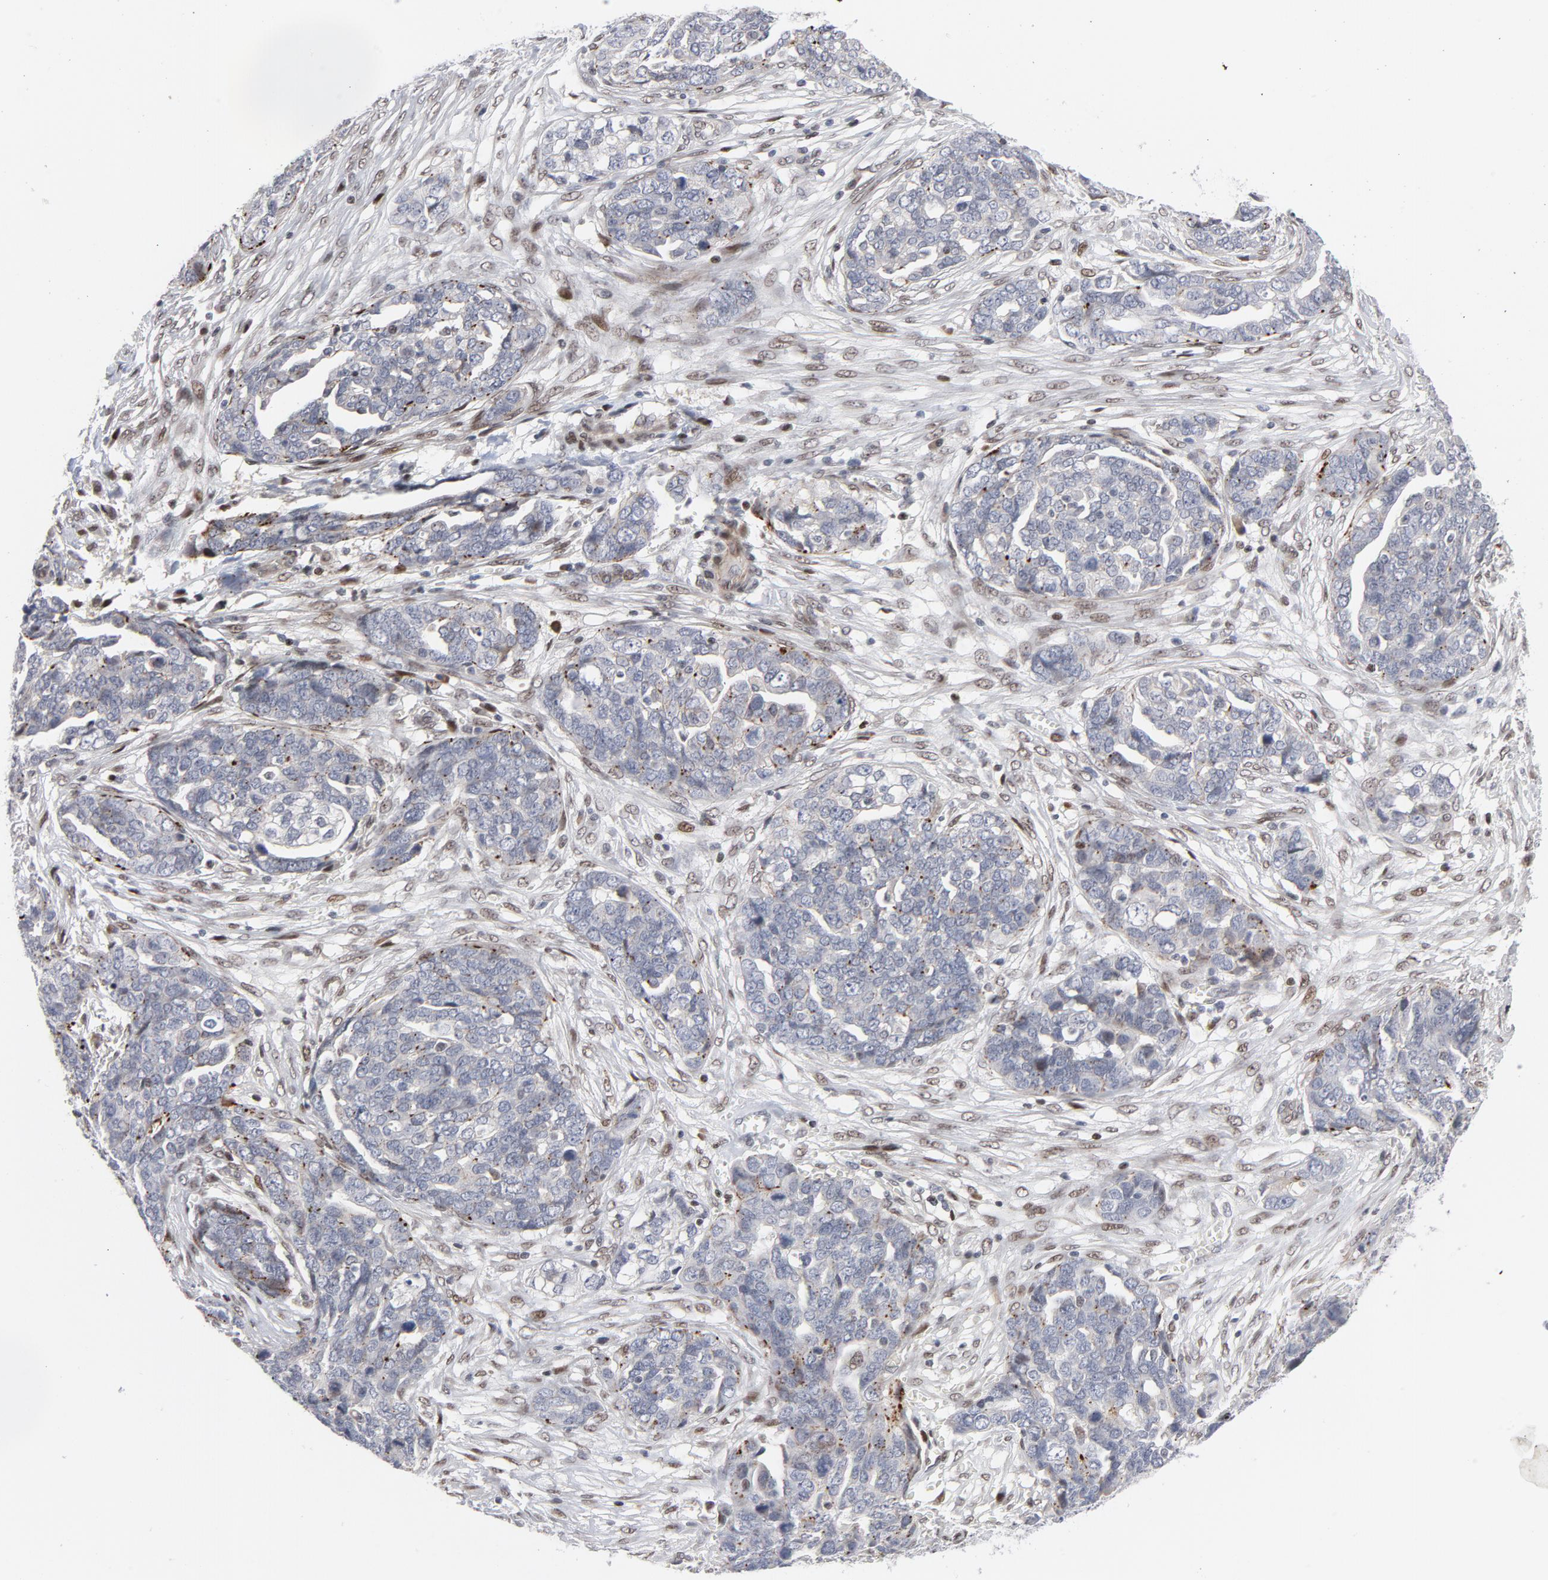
{"staining": {"intensity": "weak", "quantity": "<25%", "location": "nuclear"}, "tissue": "ovarian cancer", "cell_type": "Tumor cells", "image_type": "cancer", "snomed": [{"axis": "morphology", "description": "Normal tissue, NOS"}, {"axis": "morphology", "description": "Cystadenocarcinoma, serous, NOS"}, {"axis": "topography", "description": "Fallopian tube"}, {"axis": "topography", "description": "Ovary"}], "caption": "This is an immunohistochemistry (IHC) photomicrograph of serous cystadenocarcinoma (ovarian). There is no staining in tumor cells.", "gene": "NFIC", "patient": {"sex": "female", "age": 56}}